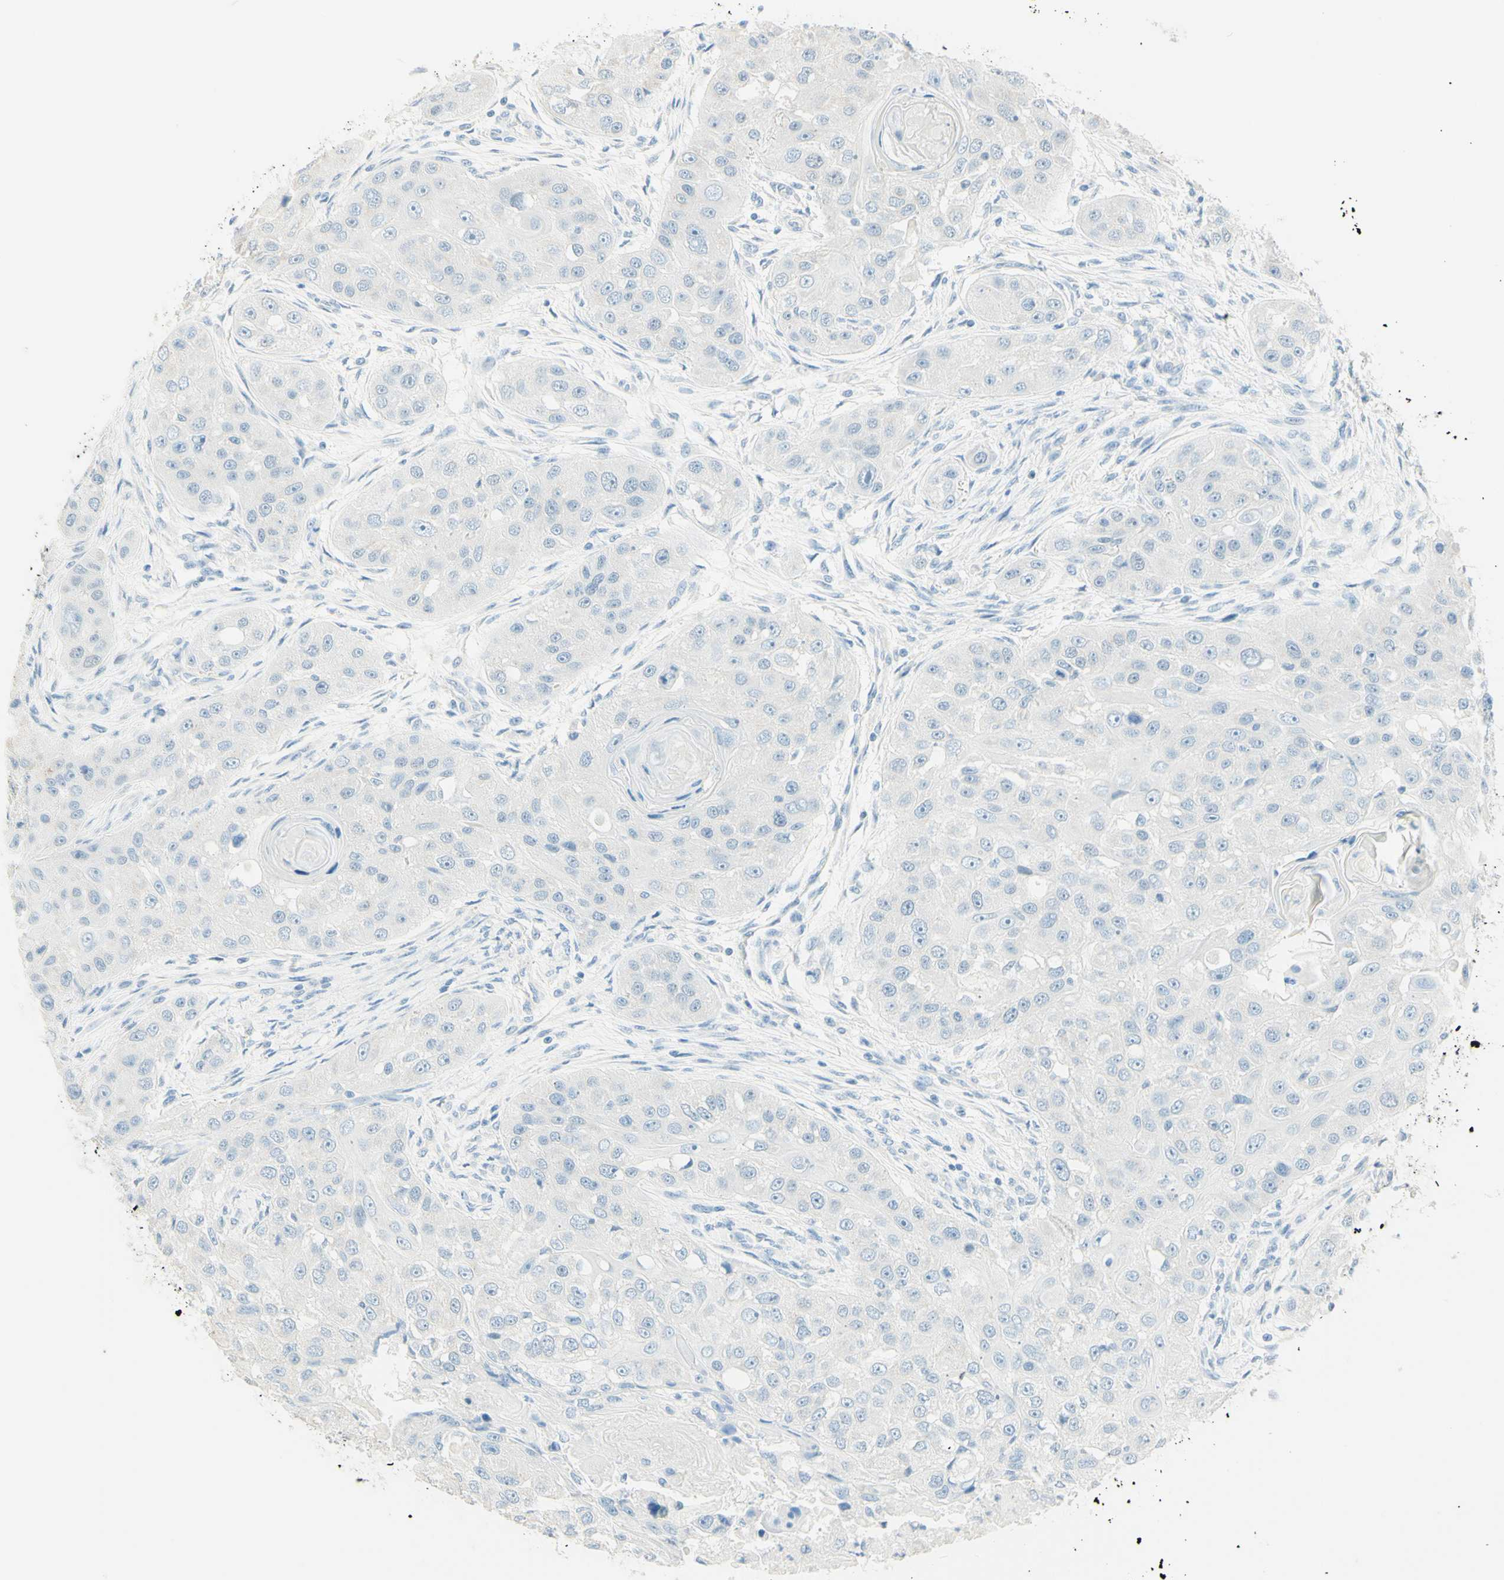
{"staining": {"intensity": "negative", "quantity": "none", "location": "none"}, "tissue": "head and neck cancer", "cell_type": "Tumor cells", "image_type": "cancer", "snomed": [{"axis": "morphology", "description": "Normal tissue, NOS"}, {"axis": "morphology", "description": "Squamous cell carcinoma, NOS"}, {"axis": "topography", "description": "Skeletal muscle"}, {"axis": "topography", "description": "Head-Neck"}], "caption": "Head and neck squamous cell carcinoma stained for a protein using immunohistochemistry (IHC) demonstrates no expression tumor cells.", "gene": "TMEM132D", "patient": {"sex": "male", "age": 51}}